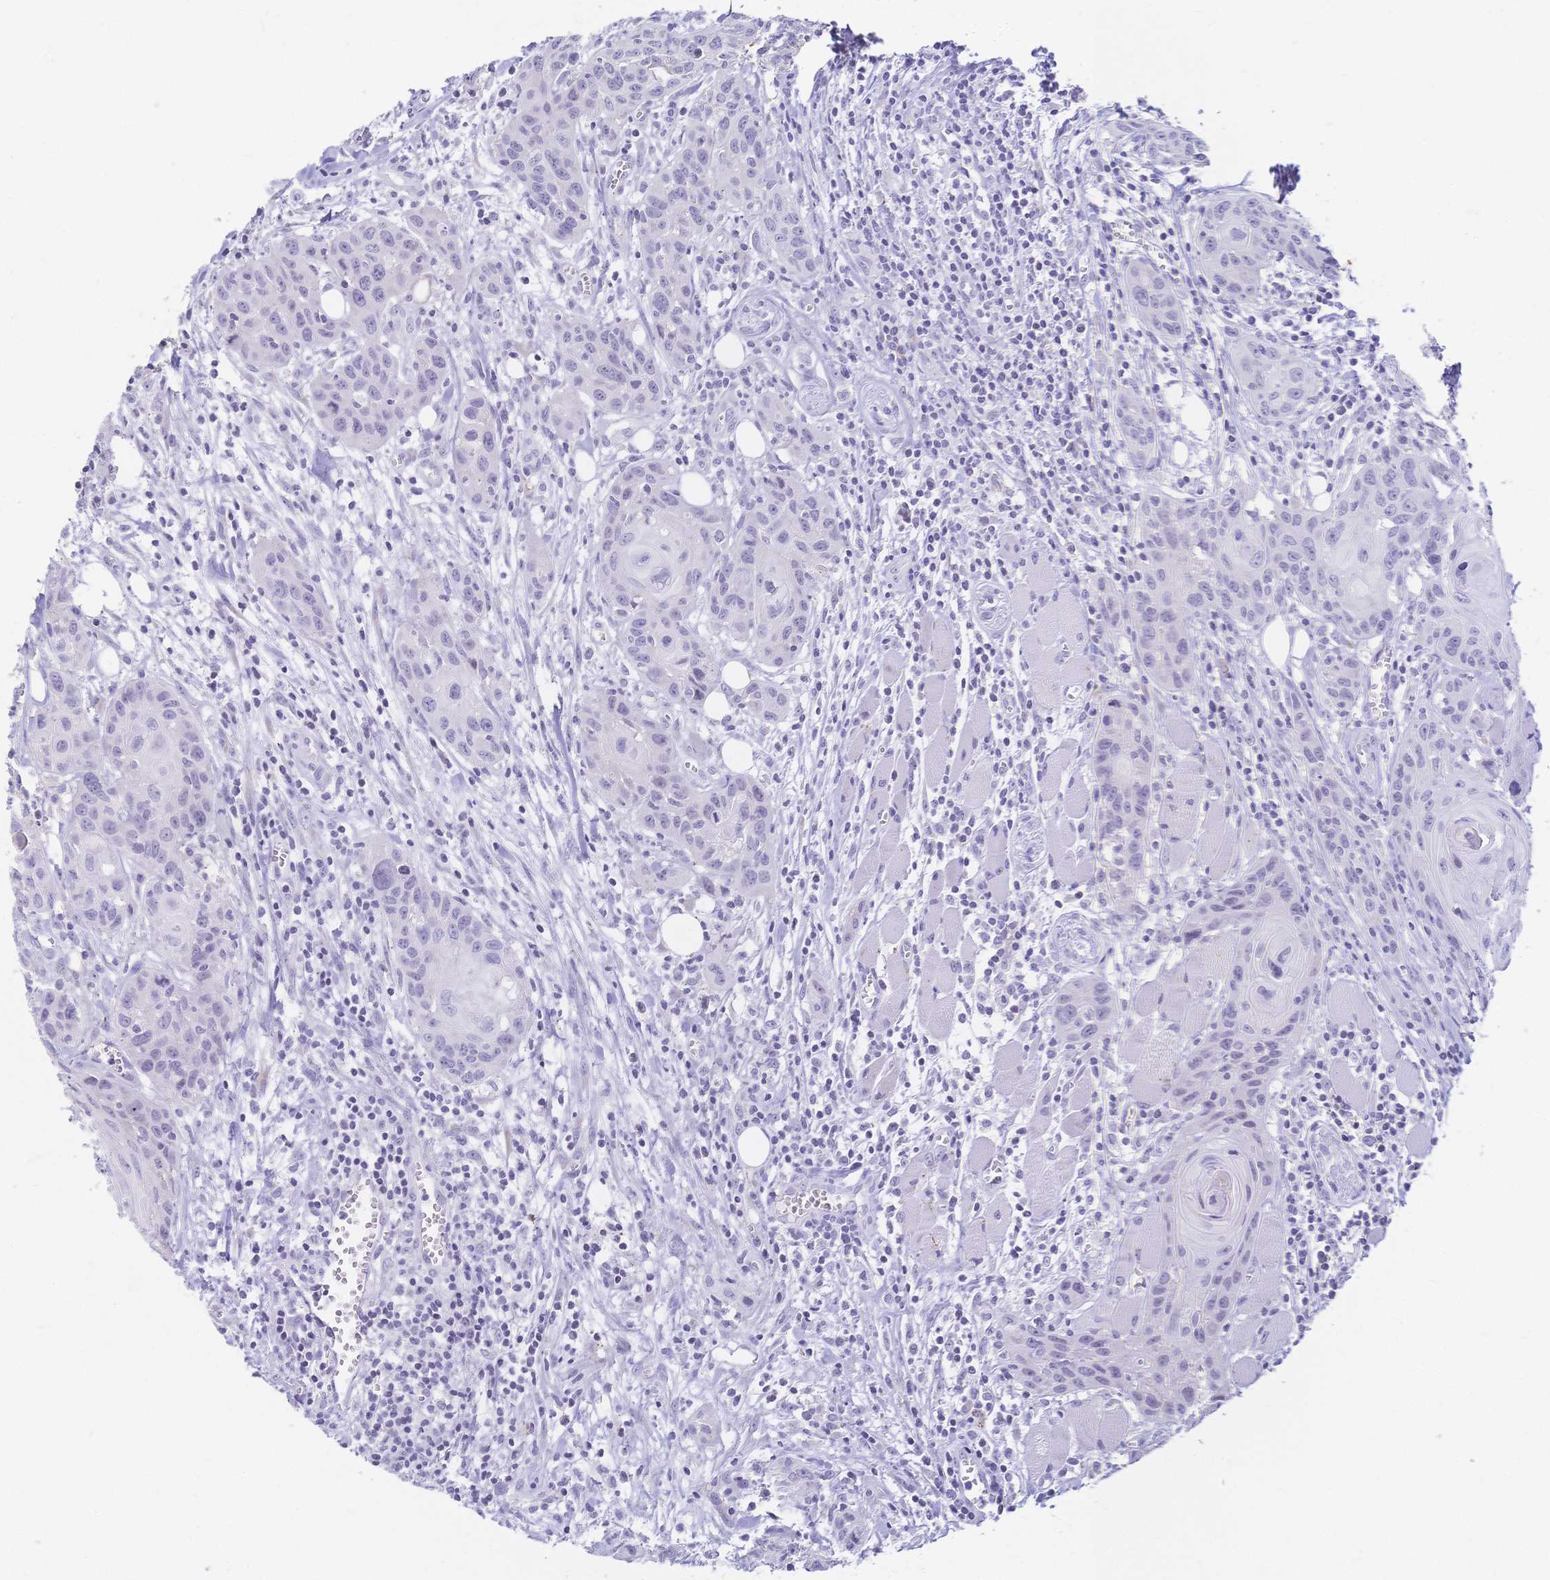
{"staining": {"intensity": "negative", "quantity": "none", "location": "none"}, "tissue": "head and neck cancer", "cell_type": "Tumor cells", "image_type": "cancer", "snomed": [{"axis": "morphology", "description": "Squamous cell carcinoma, NOS"}, {"axis": "topography", "description": "Oral tissue"}, {"axis": "topography", "description": "Head-Neck"}], "caption": "Image shows no protein staining in tumor cells of head and neck cancer (squamous cell carcinoma) tissue.", "gene": "CR2", "patient": {"sex": "male", "age": 58}}